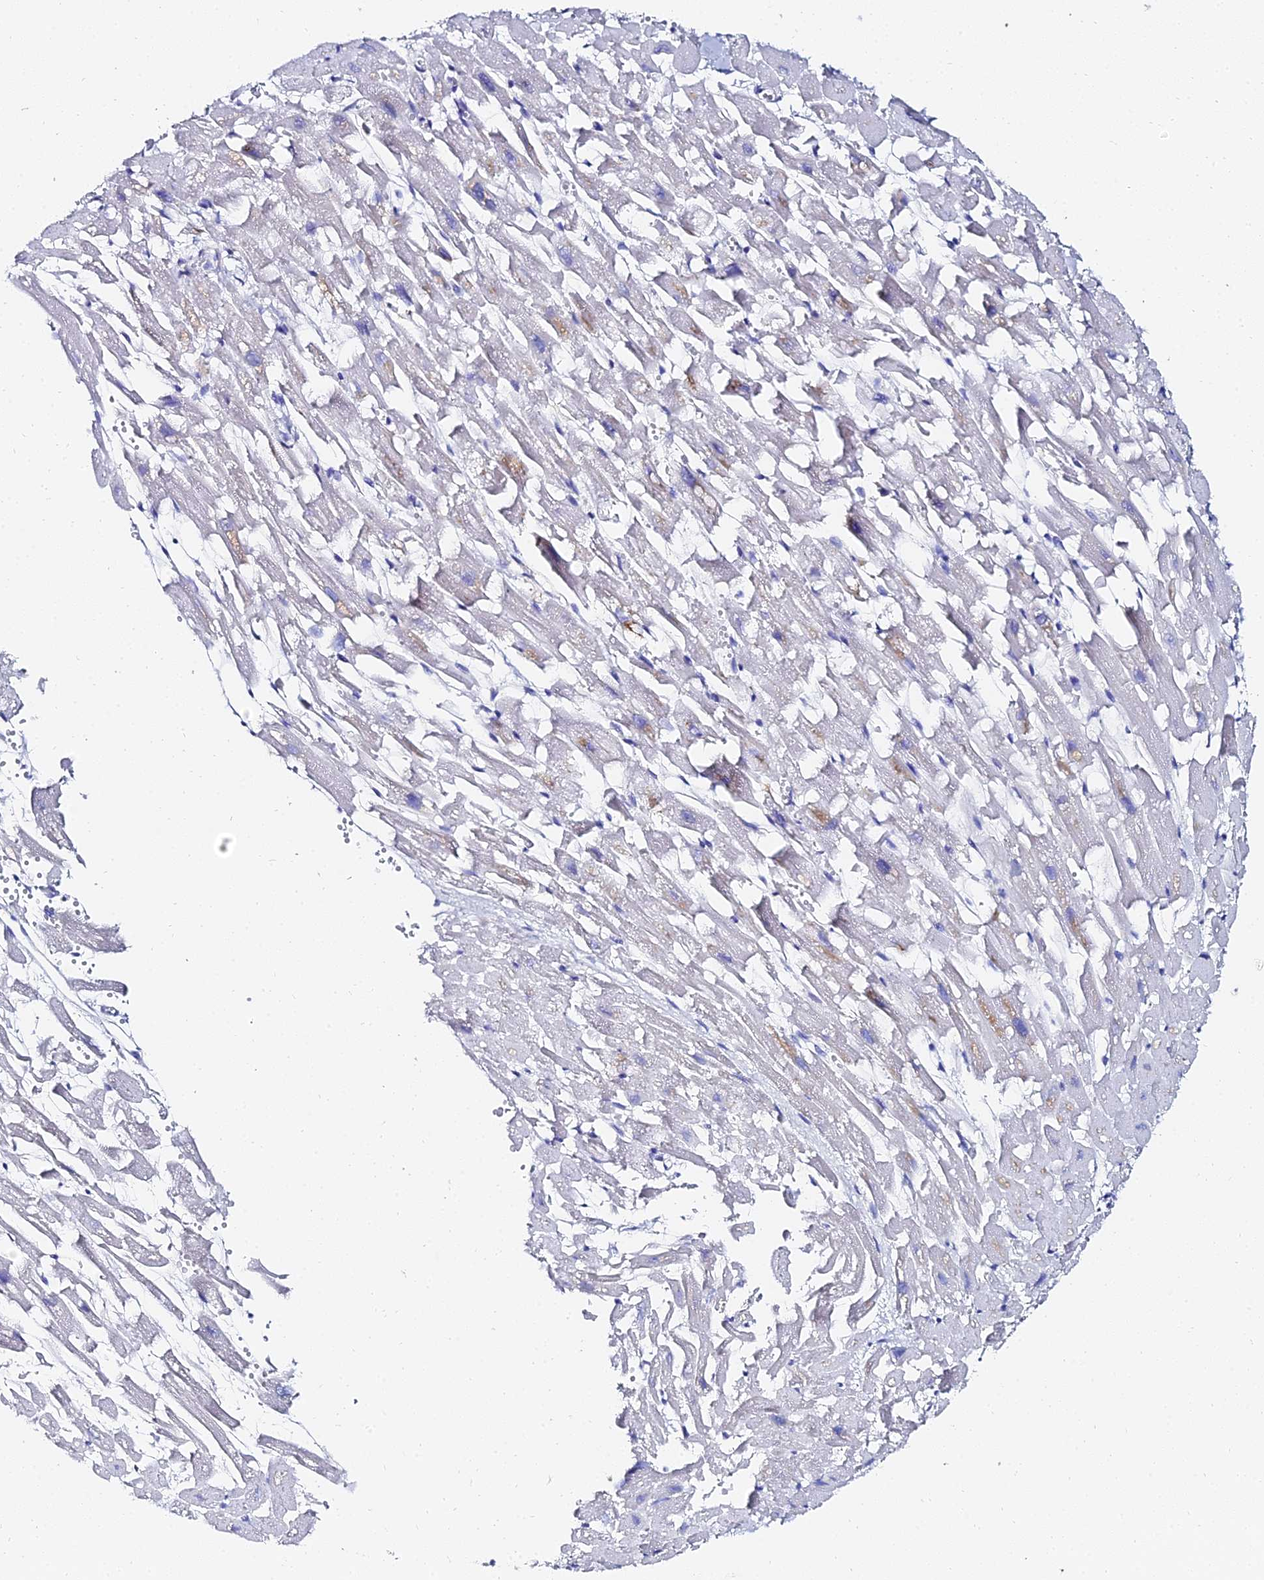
{"staining": {"intensity": "negative", "quantity": "none", "location": "none"}, "tissue": "heart muscle", "cell_type": "Cardiomyocytes", "image_type": "normal", "snomed": [{"axis": "morphology", "description": "Normal tissue, NOS"}, {"axis": "topography", "description": "Heart"}], "caption": "Cardiomyocytes show no significant protein expression in normal heart muscle. The staining is performed using DAB brown chromogen with nuclei counter-stained in using hematoxylin.", "gene": "KRT17", "patient": {"sex": "female", "age": 64}}